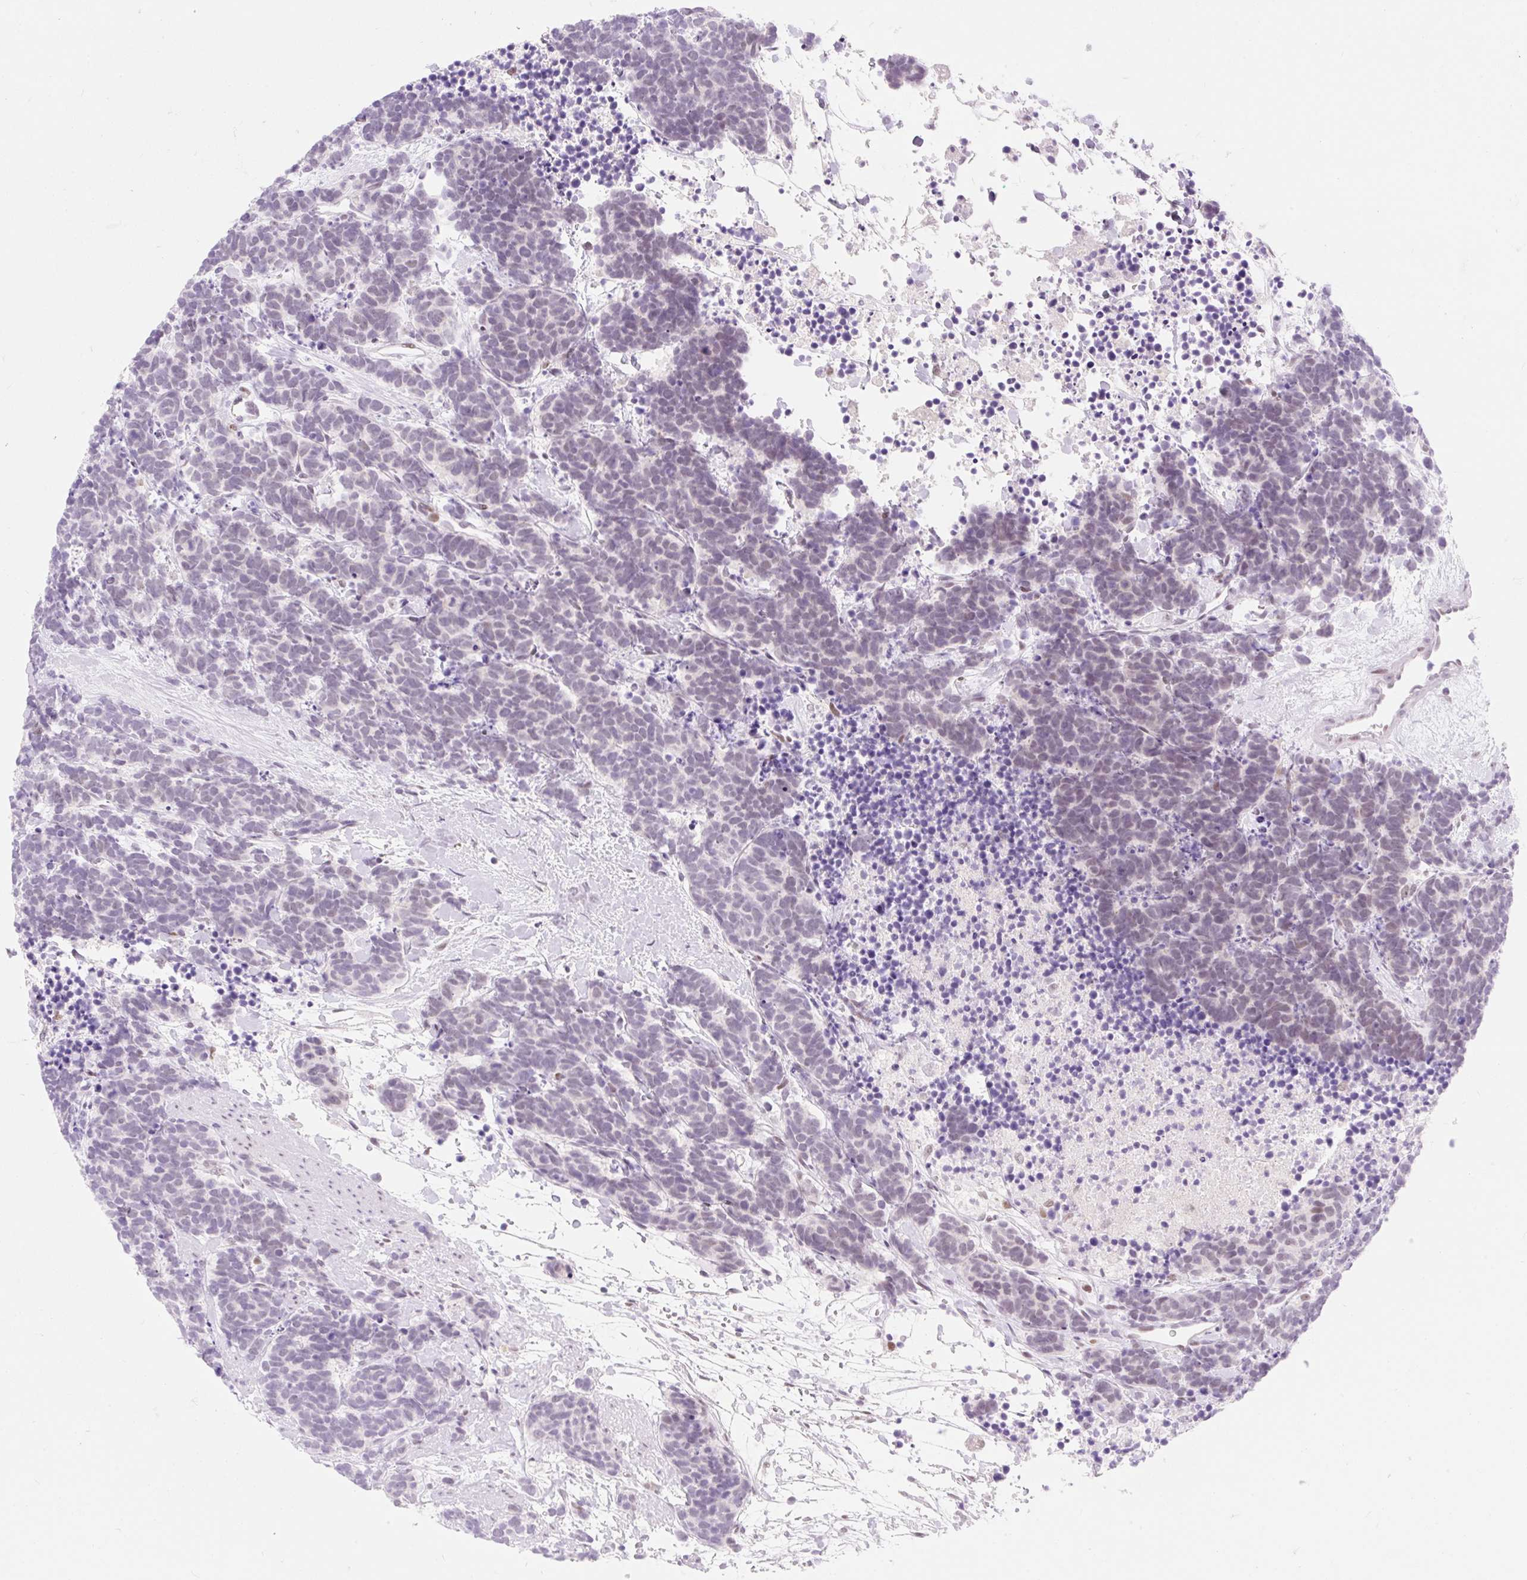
{"staining": {"intensity": "negative", "quantity": "none", "location": "none"}, "tissue": "carcinoid", "cell_type": "Tumor cells", "image_type": "cancer", "snomed": [{"axis": "morphology", "description": "Carcinoma, NOS"}, {"axis": "morphology", "description": "Carcinoid, malignant, NOS"}, {"axis": "topography", "description": "Prostate"}], "caption": "An immunohistochemistry photomicrograph of carcinoid is shown. There is no staining in tumor cells of carcinoid.", "gene": "H2BW1", "patient": {"sex": "male", "age": 57}}